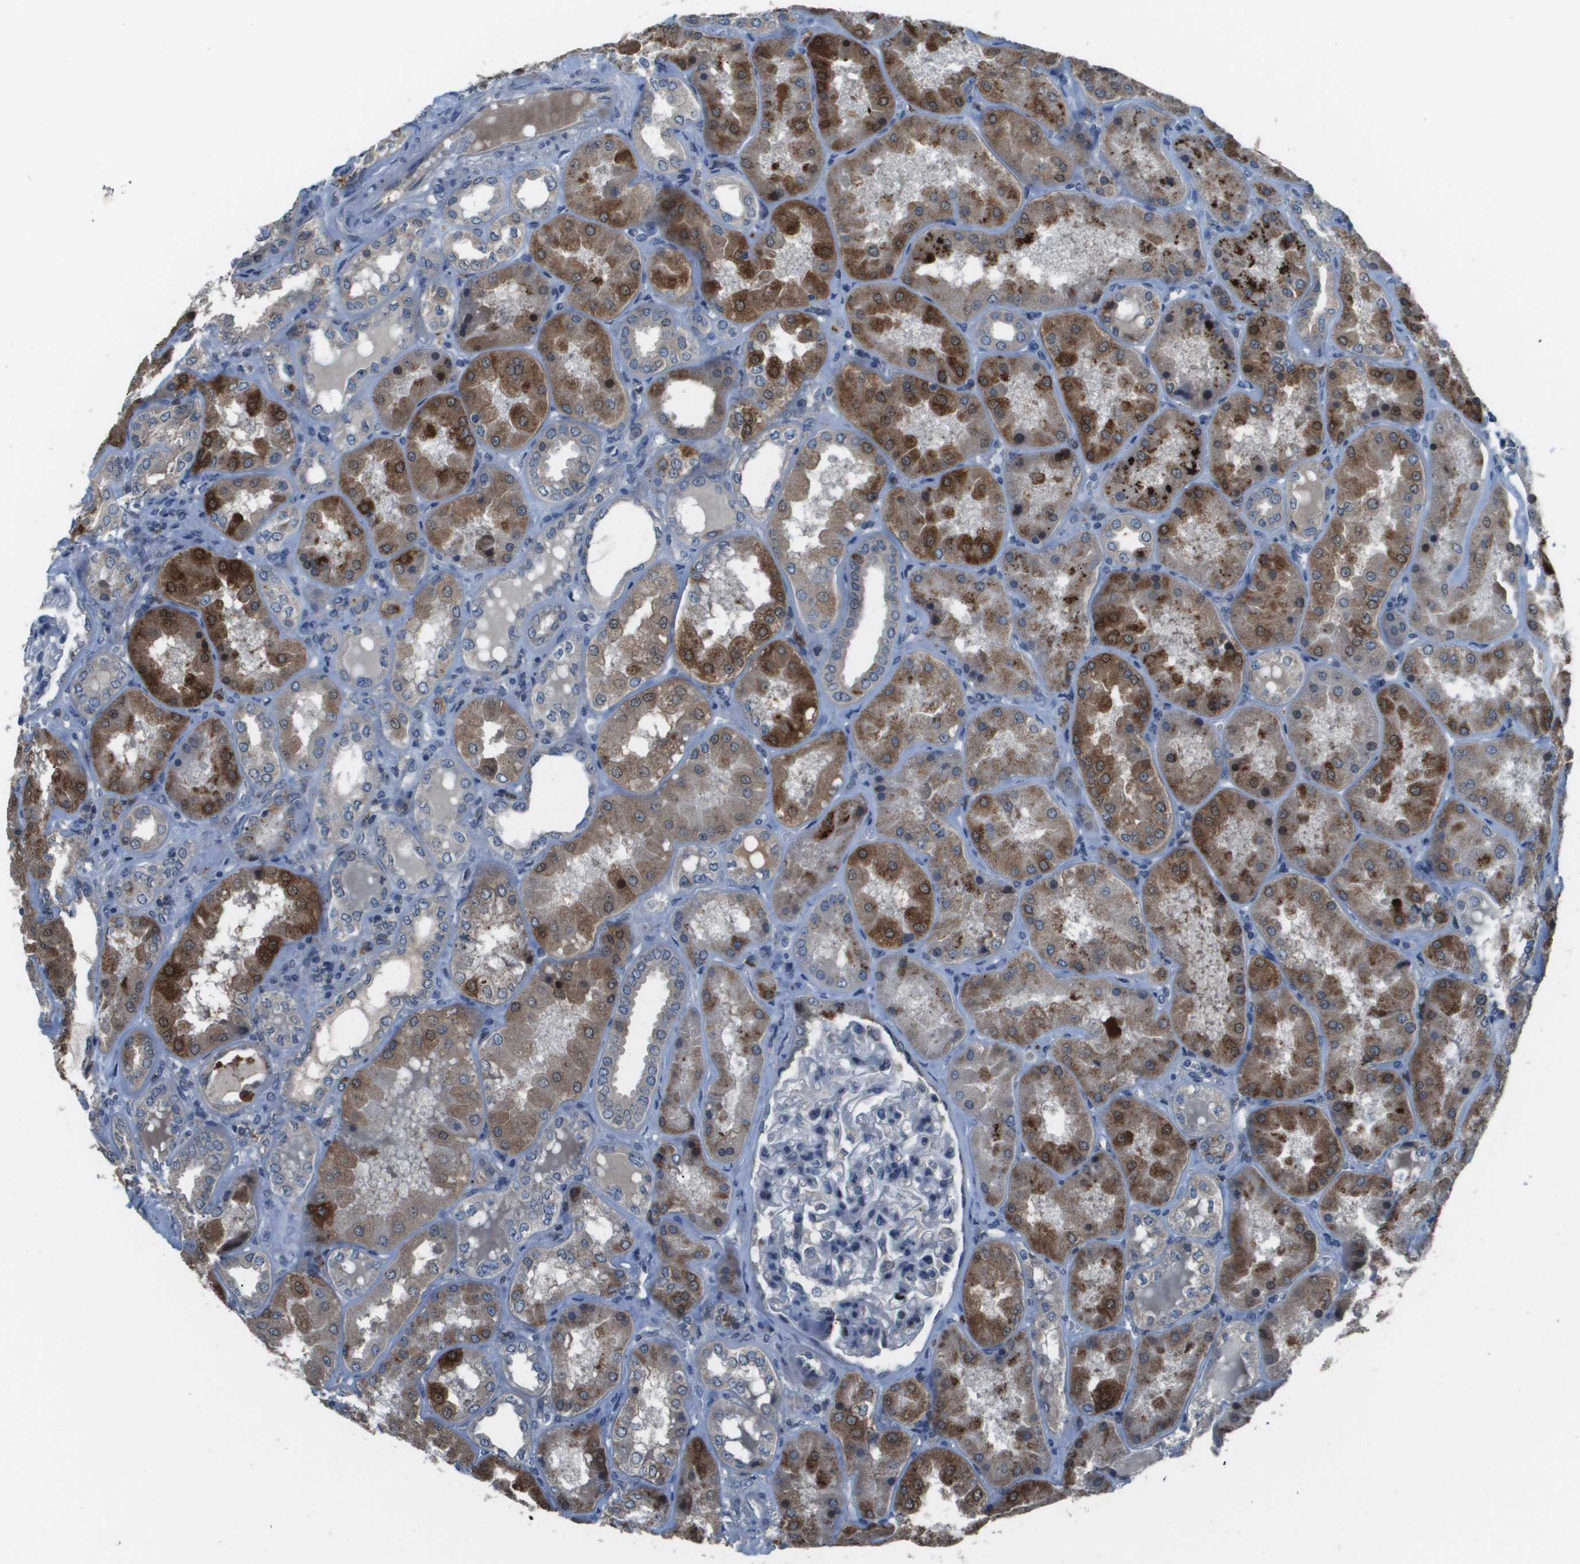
{"staining": {"intensity": "negative", "quantity": "none", "location": "none"}, "tissue": "kidney", "cell_type": "Cells in glomeruli", "image_type": "normal", "snomed": [{"axis": "morphology", "description": "Normal tissue, NOS"}, {"axis": "topography", "description": "Kidney"}], "caption": "DAB immunohistochemical staining of normal kidney exhibits no significant expression in cells in glomeruli. (DAB IHC visualized using brightfield microscopy, high magnification).", "gene": "GOSR2", "patient": {"sex": "female", "age": 56}}